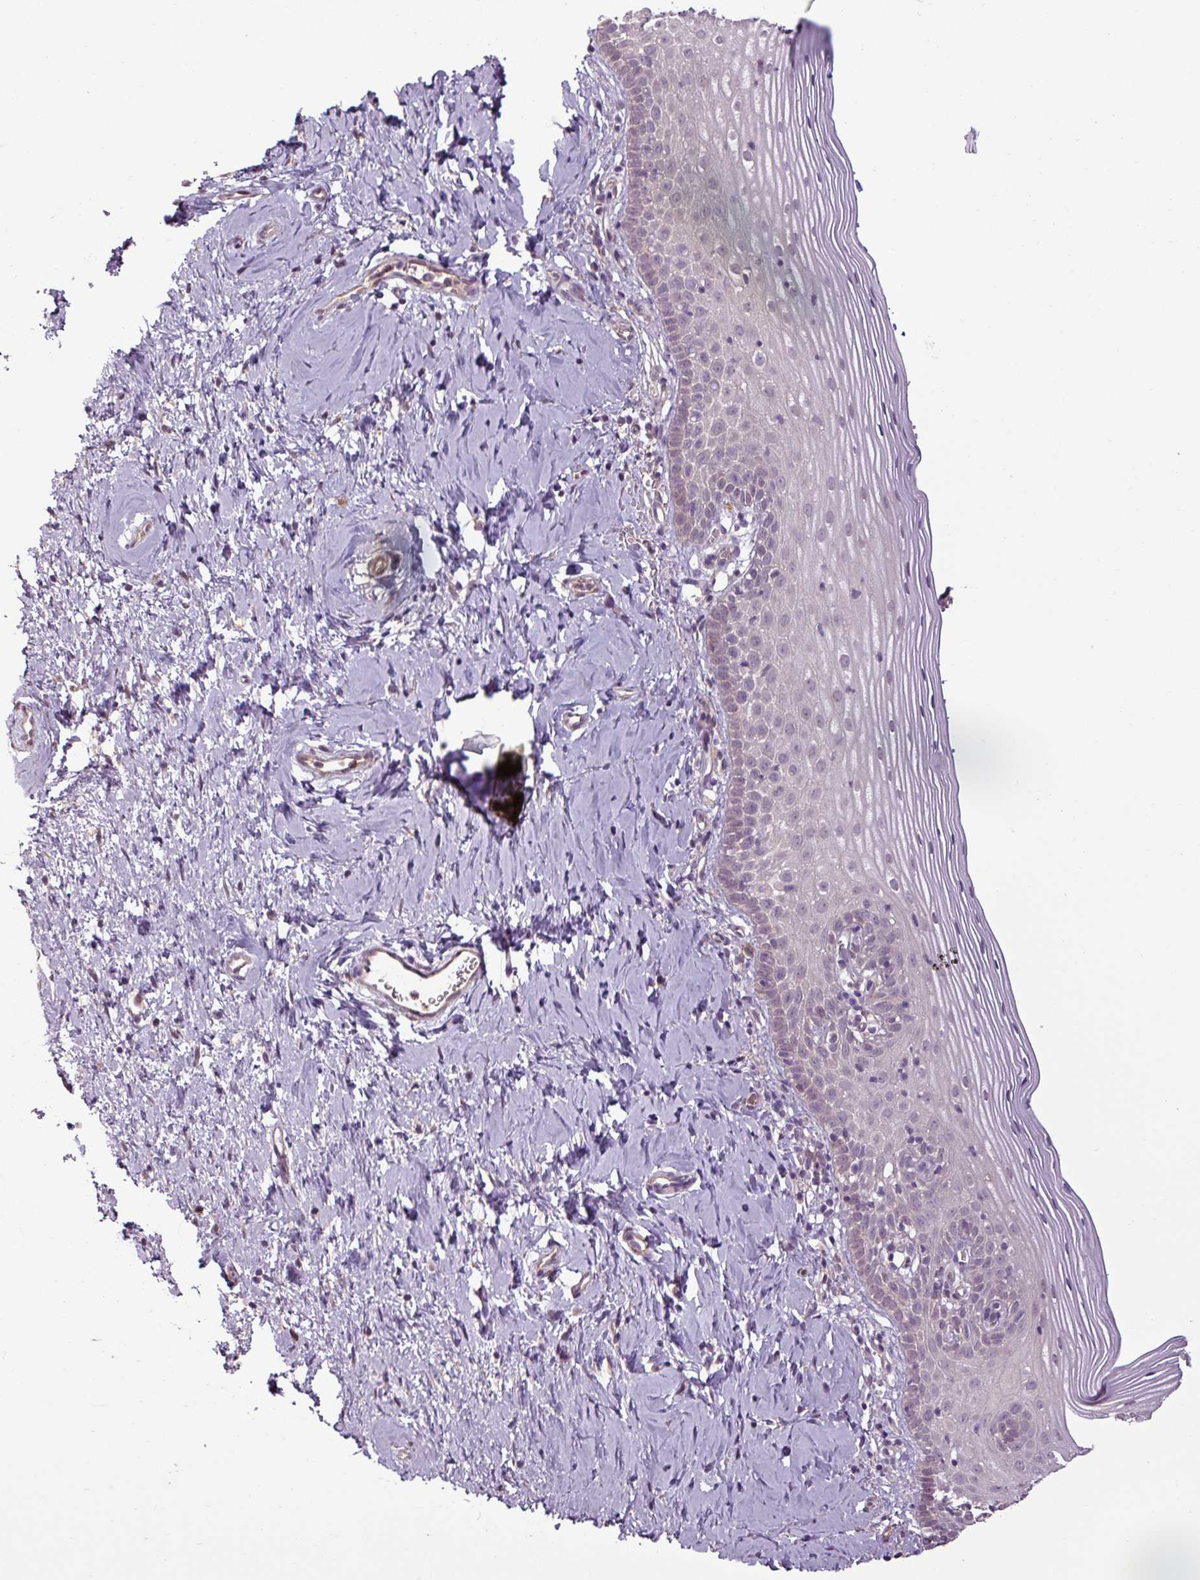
{"staining": {"intensity": "negative", "quantity": "none", "location": "none"}, "tissue": "cervix", "cell_type": "Glandular cells", "image_type": "normal", "snomed": [{"axis": "morphology", "description": "Normal tissue, NOS"}, {"axis": "topography", "description": "Cervix"}], "caption": "Immunohistochemistry (IHC) micrograph of normal cervix stained for a protein (brown), which reveals no staining in glandular cells.", "gene": "SH3BGRL", "patient": {"sex": "female", "age": 44}}